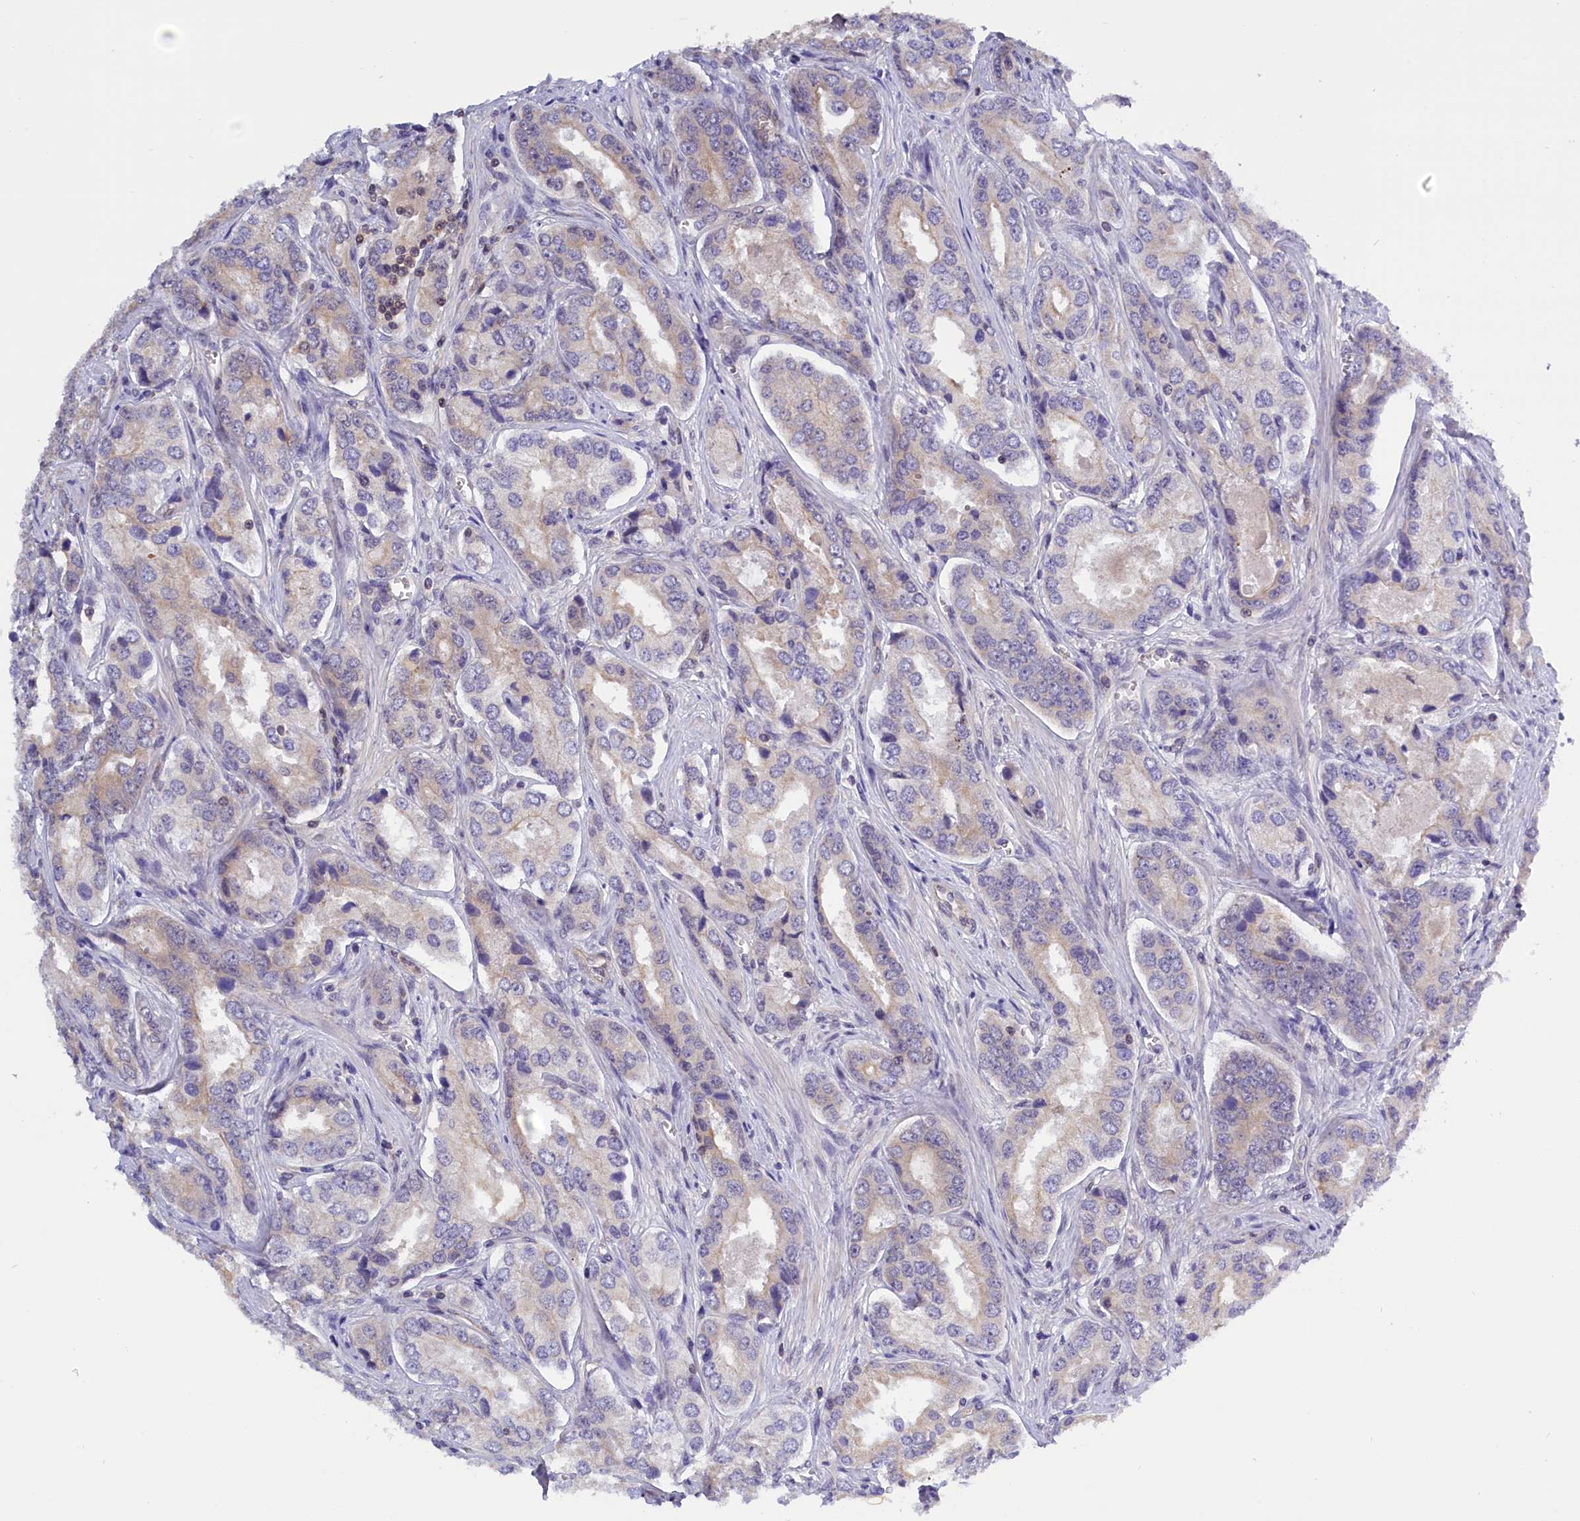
{"staining": {"intensity": "weak", "quantity": "<25%", "location": "cytoplasmic/membranous"}, "tissue": "prostate cancer", "cell_type": "Tumor cells", "image_type": "cancer", "snomed": [{"axis": "morphology", "description": "Adenocarcinoma, Low grade"}, {"axis": "topography", "description": "Prostate"}], "caption": "A high-resolution photomicrograph shows immunohistochemistry staining of prostate low-grade adenocarcinoma, which reveals no significant positivity in tumor cells.", "gene": "TBCB", "patient": {"sex": "male", "age": 68}}